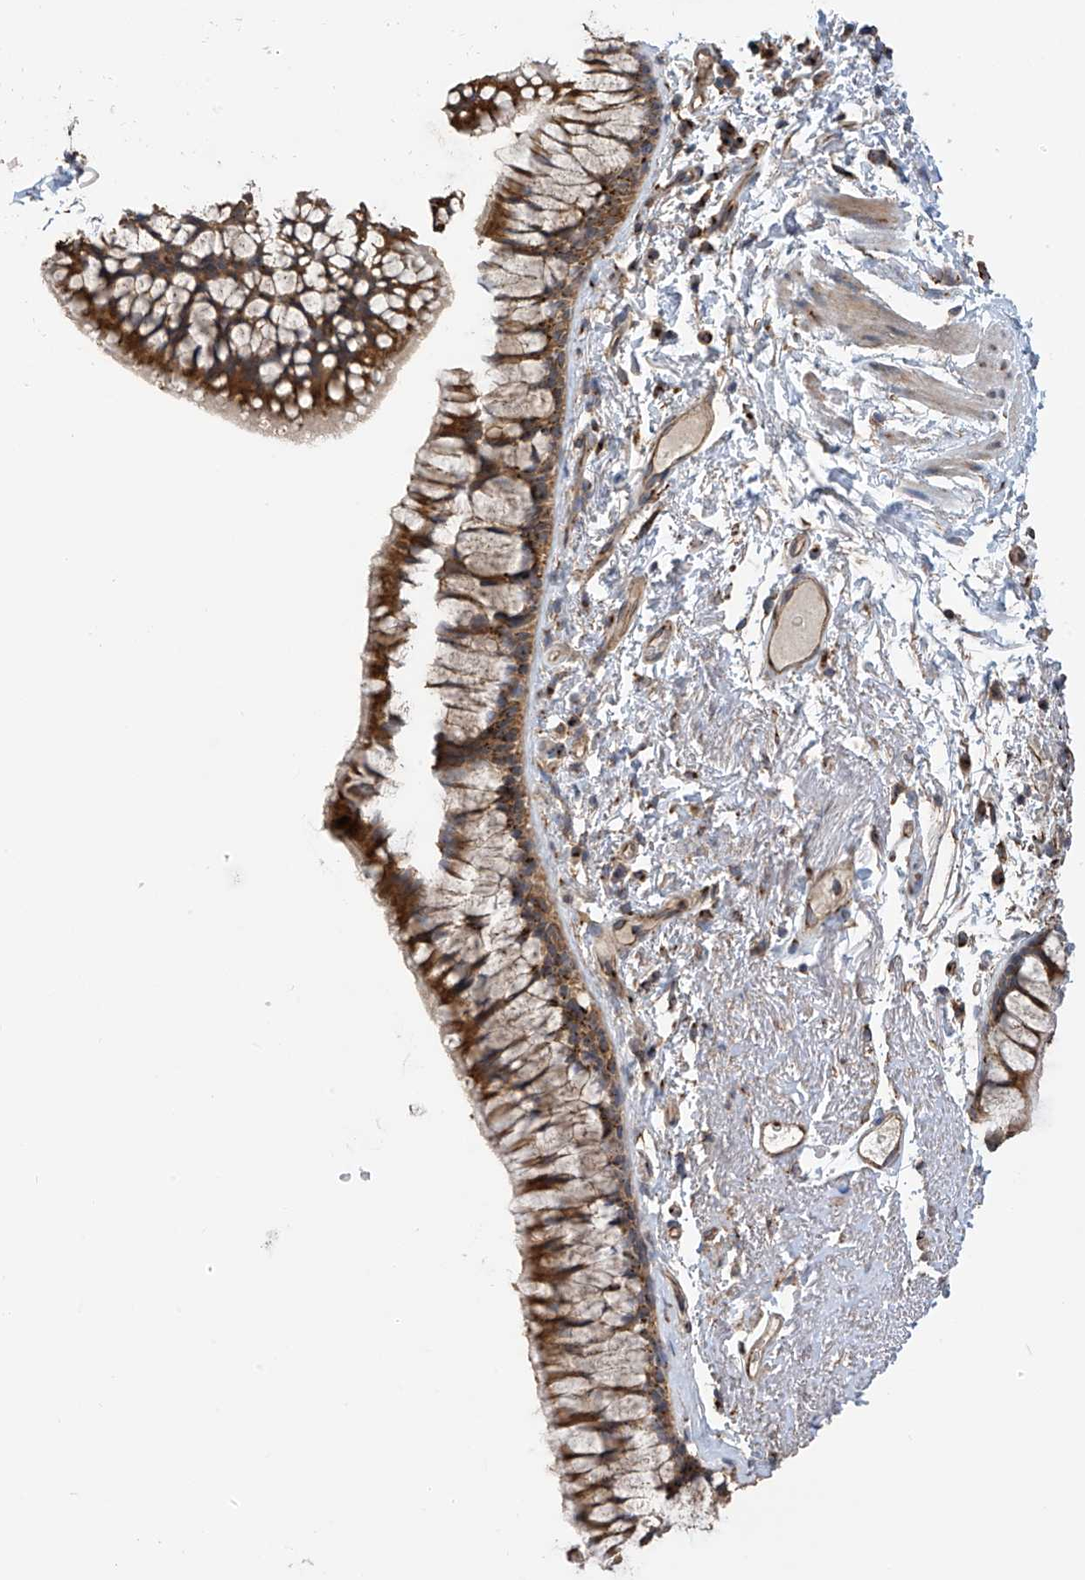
{"staining": {"intensity": "moderate", "quantity": ">75%", "location": "cytoplasmic/membranous"}, "tissue": "bronchus", "cell_type": "Respiratory epithelial cells", "image_type": "normal", "snomed": [{"axis": "morphology", "description": "Normal tissue, NOS"}, {"axis": "topography", "description": "Cartilage tissue"}, {"axis": "topography", "description": "Bronchus"}], "caption": "Protein staining of normal bronchus demonstrates moderate cytoplasmic/membranous positivity in about >75% of respiratory epithelial cells.", "gene": "PNPT1", "patient": {"sex": "female", "age": 73}}